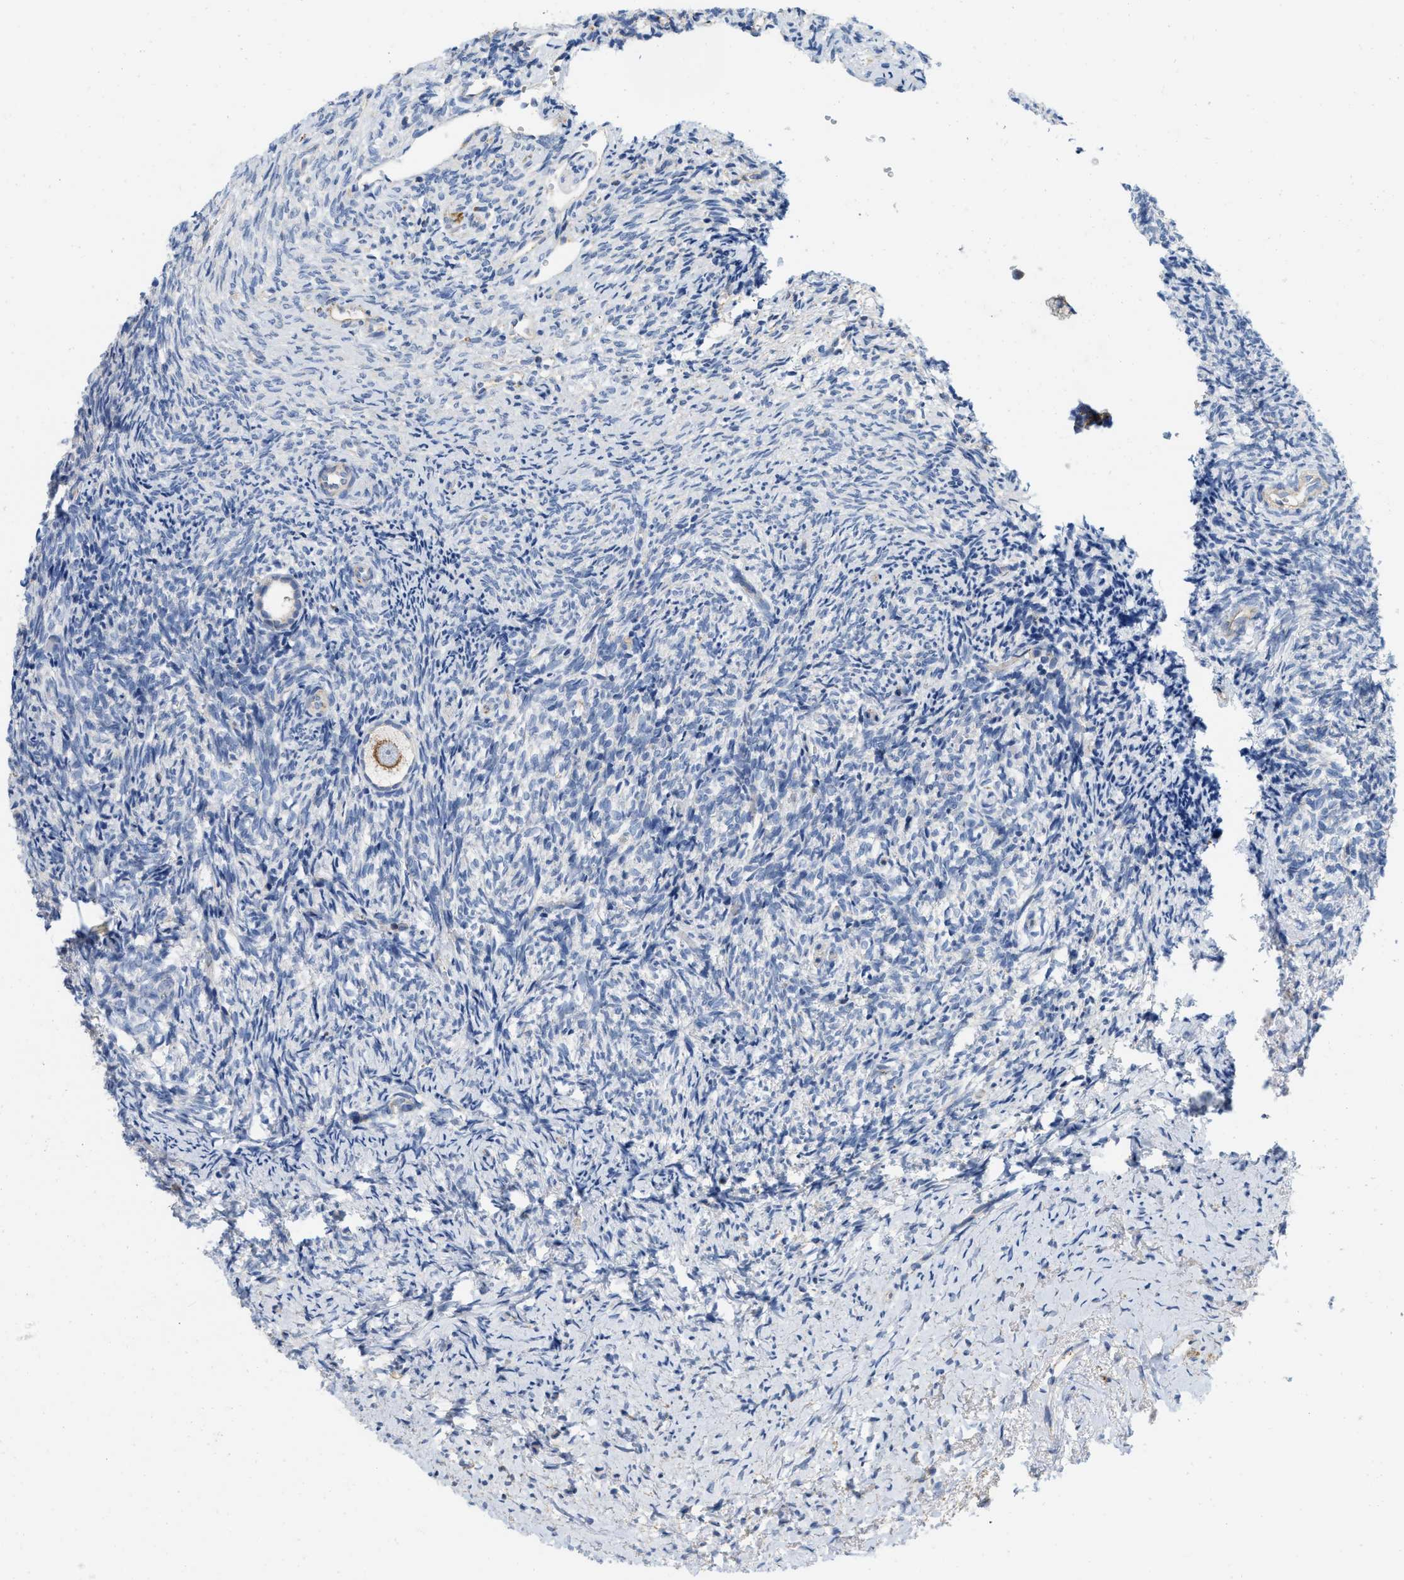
{"staining": {"intensity": "moderate", "quantity": ">75%", "location": "cytoplasmic/membranous"}, "tissue": "ovary", "cell_type": "Follicle cells", "image_type": "normal", "snomed": [{"axis": "morphology", "description": "Normal tissue, NOS"}, {"axis": "topography", "description": "Ovary"}], "caption": "Immunohistochemistry photomicrograph of unremarkable ovary: human ovary stained using immunohistochemistry (IHC) exhibits medium levels of moderate protein expression localized specifically in the cytoplasmic/membranous of follicle cells, appearing as a cytoplasmic/membranous brown color.", "gene": "GRB10", "patient": {"sex": "female", "age": 41}}